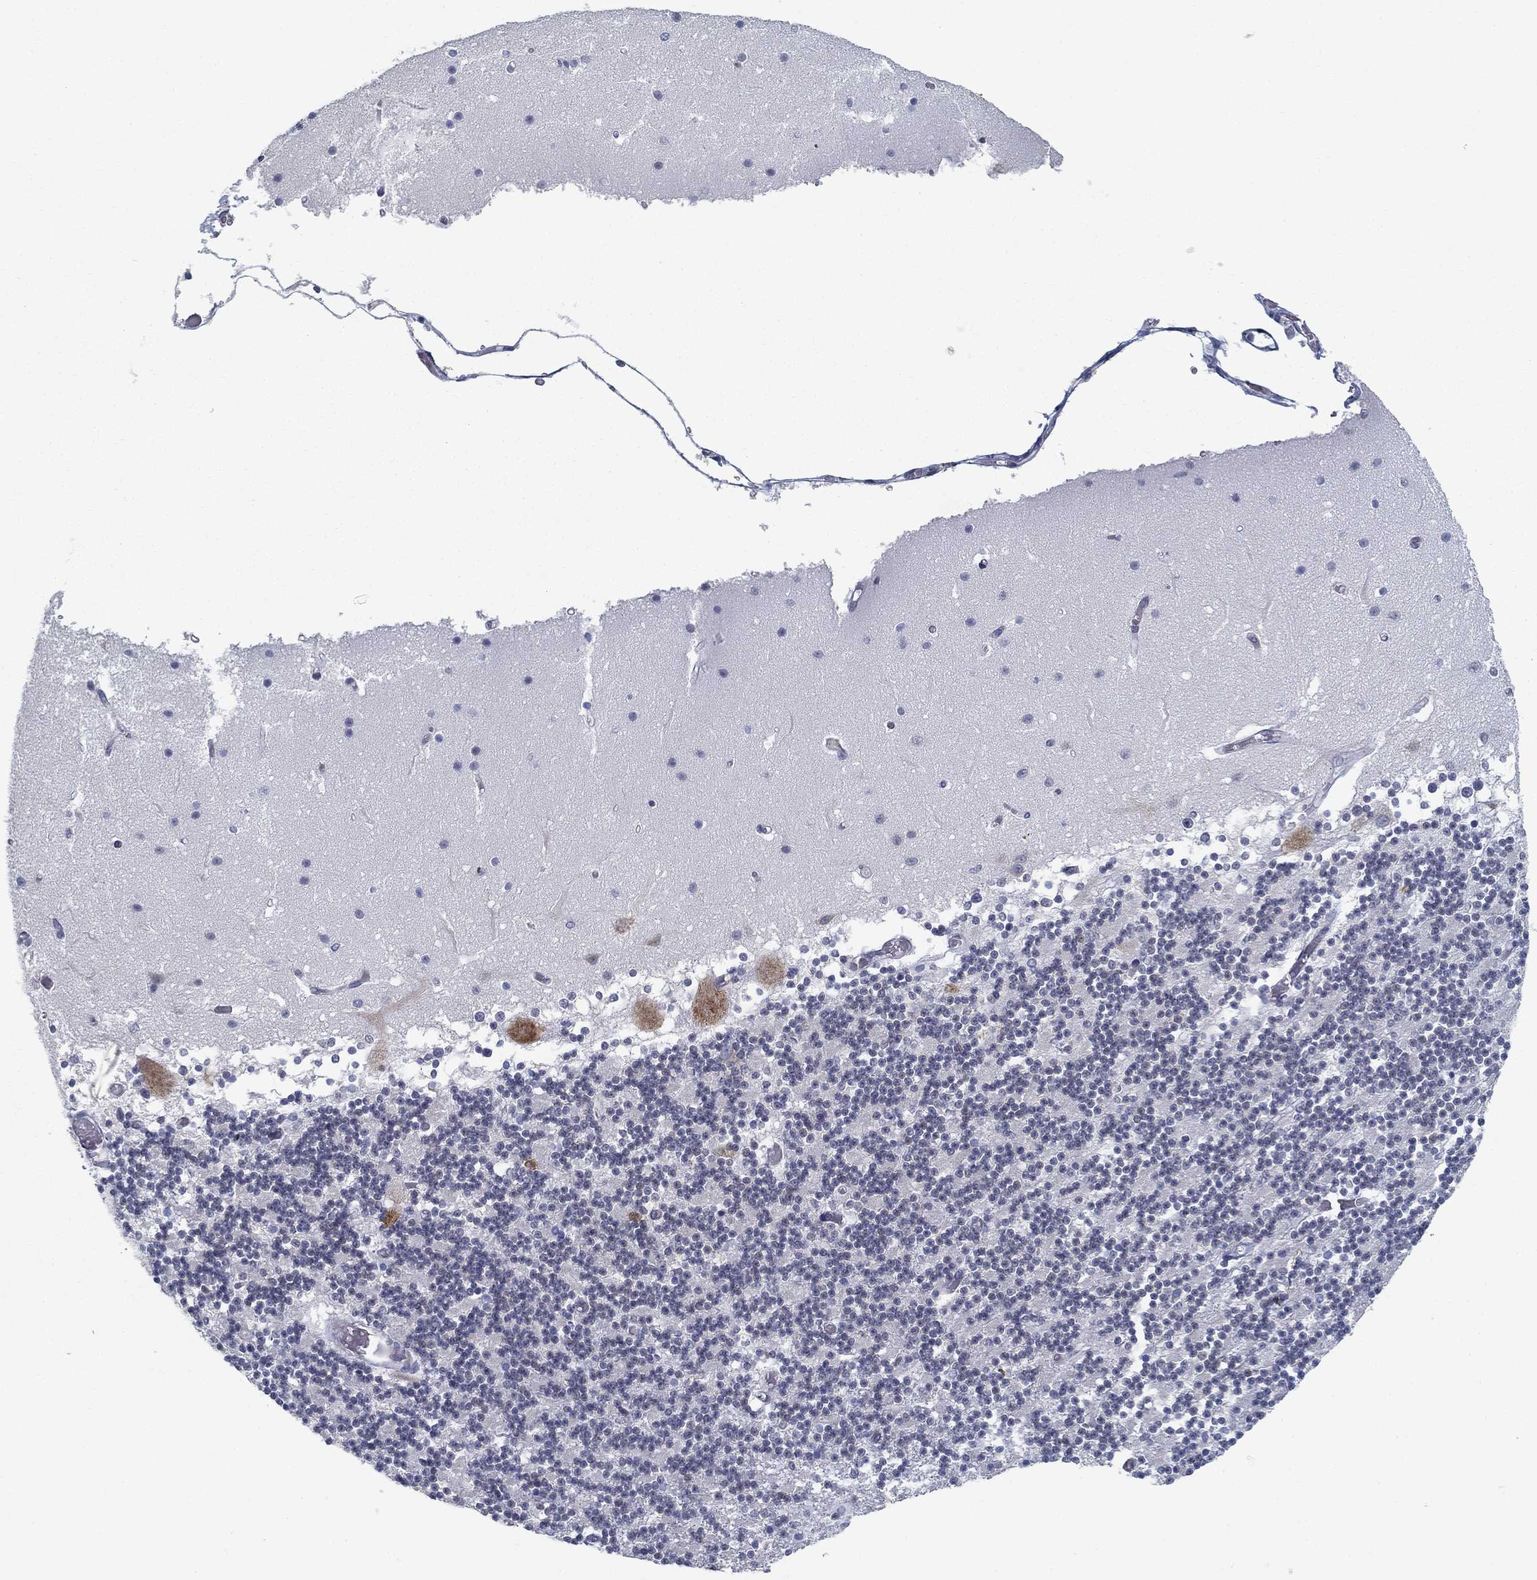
{"staining": {"intensity": "negative", "quantity": "none", "location": "none"}, "tissue": "cerebellum", "cell_type": "Cells in granular layer", "image_type": "normal", "snomed": [{"axis": "morphology", "description": "Normal tissue, NOS"}, {"axis": "topography", "description": "Cerebellum"}], "caption": "DAB immunohistochemical staining of unremarkable cerebellum exhibits no significant positivity in cells in granular layer.", "gene": "FXR1", "patient": {"sex": "female", "age": 28}}